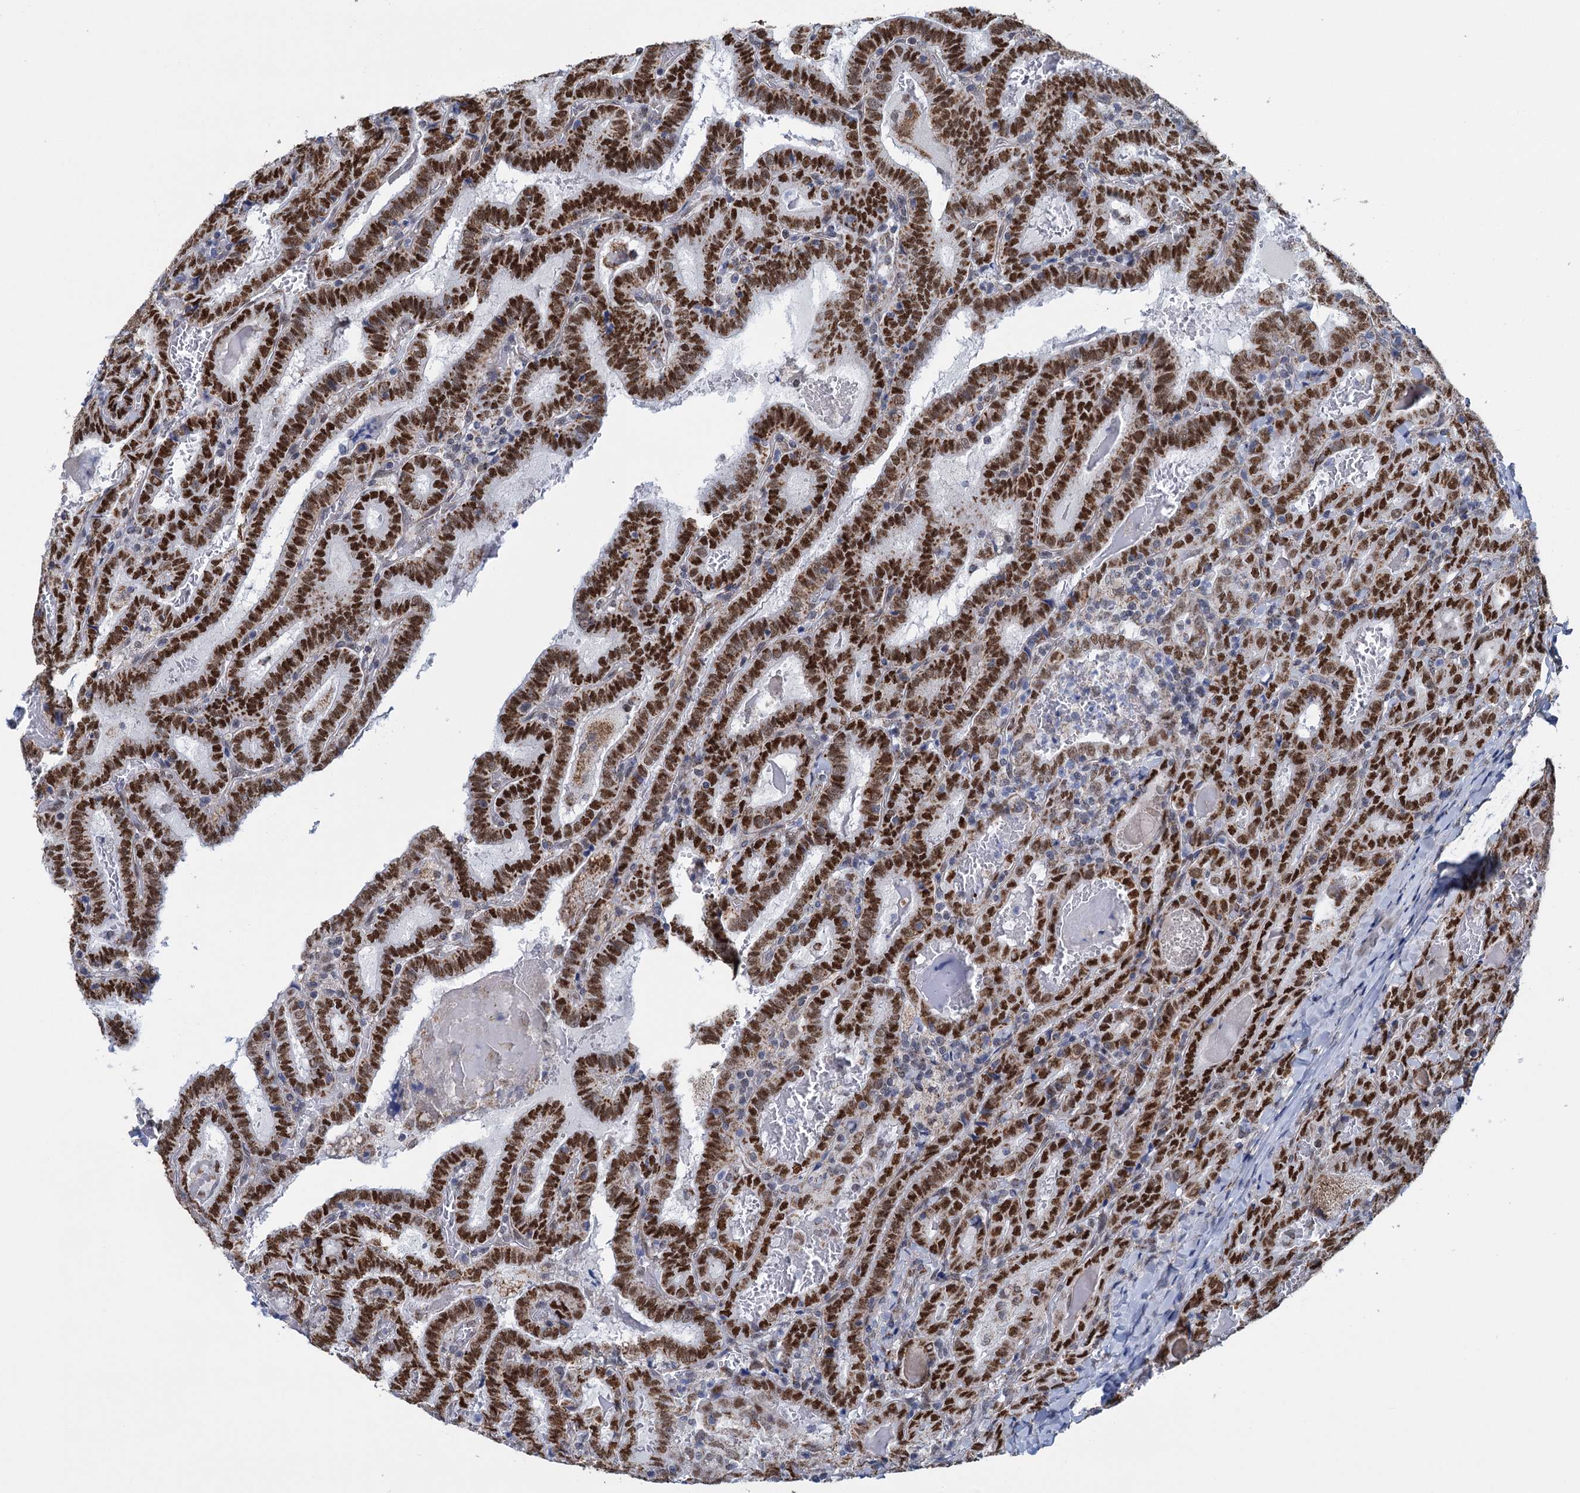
{"staining": {"intensity": "strong", "quantity": ">75%", "location": "cytoplasmic/membranous,nuclear"}, "tissue": "thyroid cancer", "cell_type": "Tumor cells", "image_type": "cancer", "snomed": [{"axis": "morphology", "description": "Papillary adenocarcinoma, NOS"}, {"axis": "topography", "description": "Thyroid gland"}], "caption": "Protein expression analysis of thyroid cancer displays strong cytoplasmic/membranous and nuclear expression in about >75% of tumor cells.", "gene": "MORN3", "patient": {"sex": "female", "age": 72}}